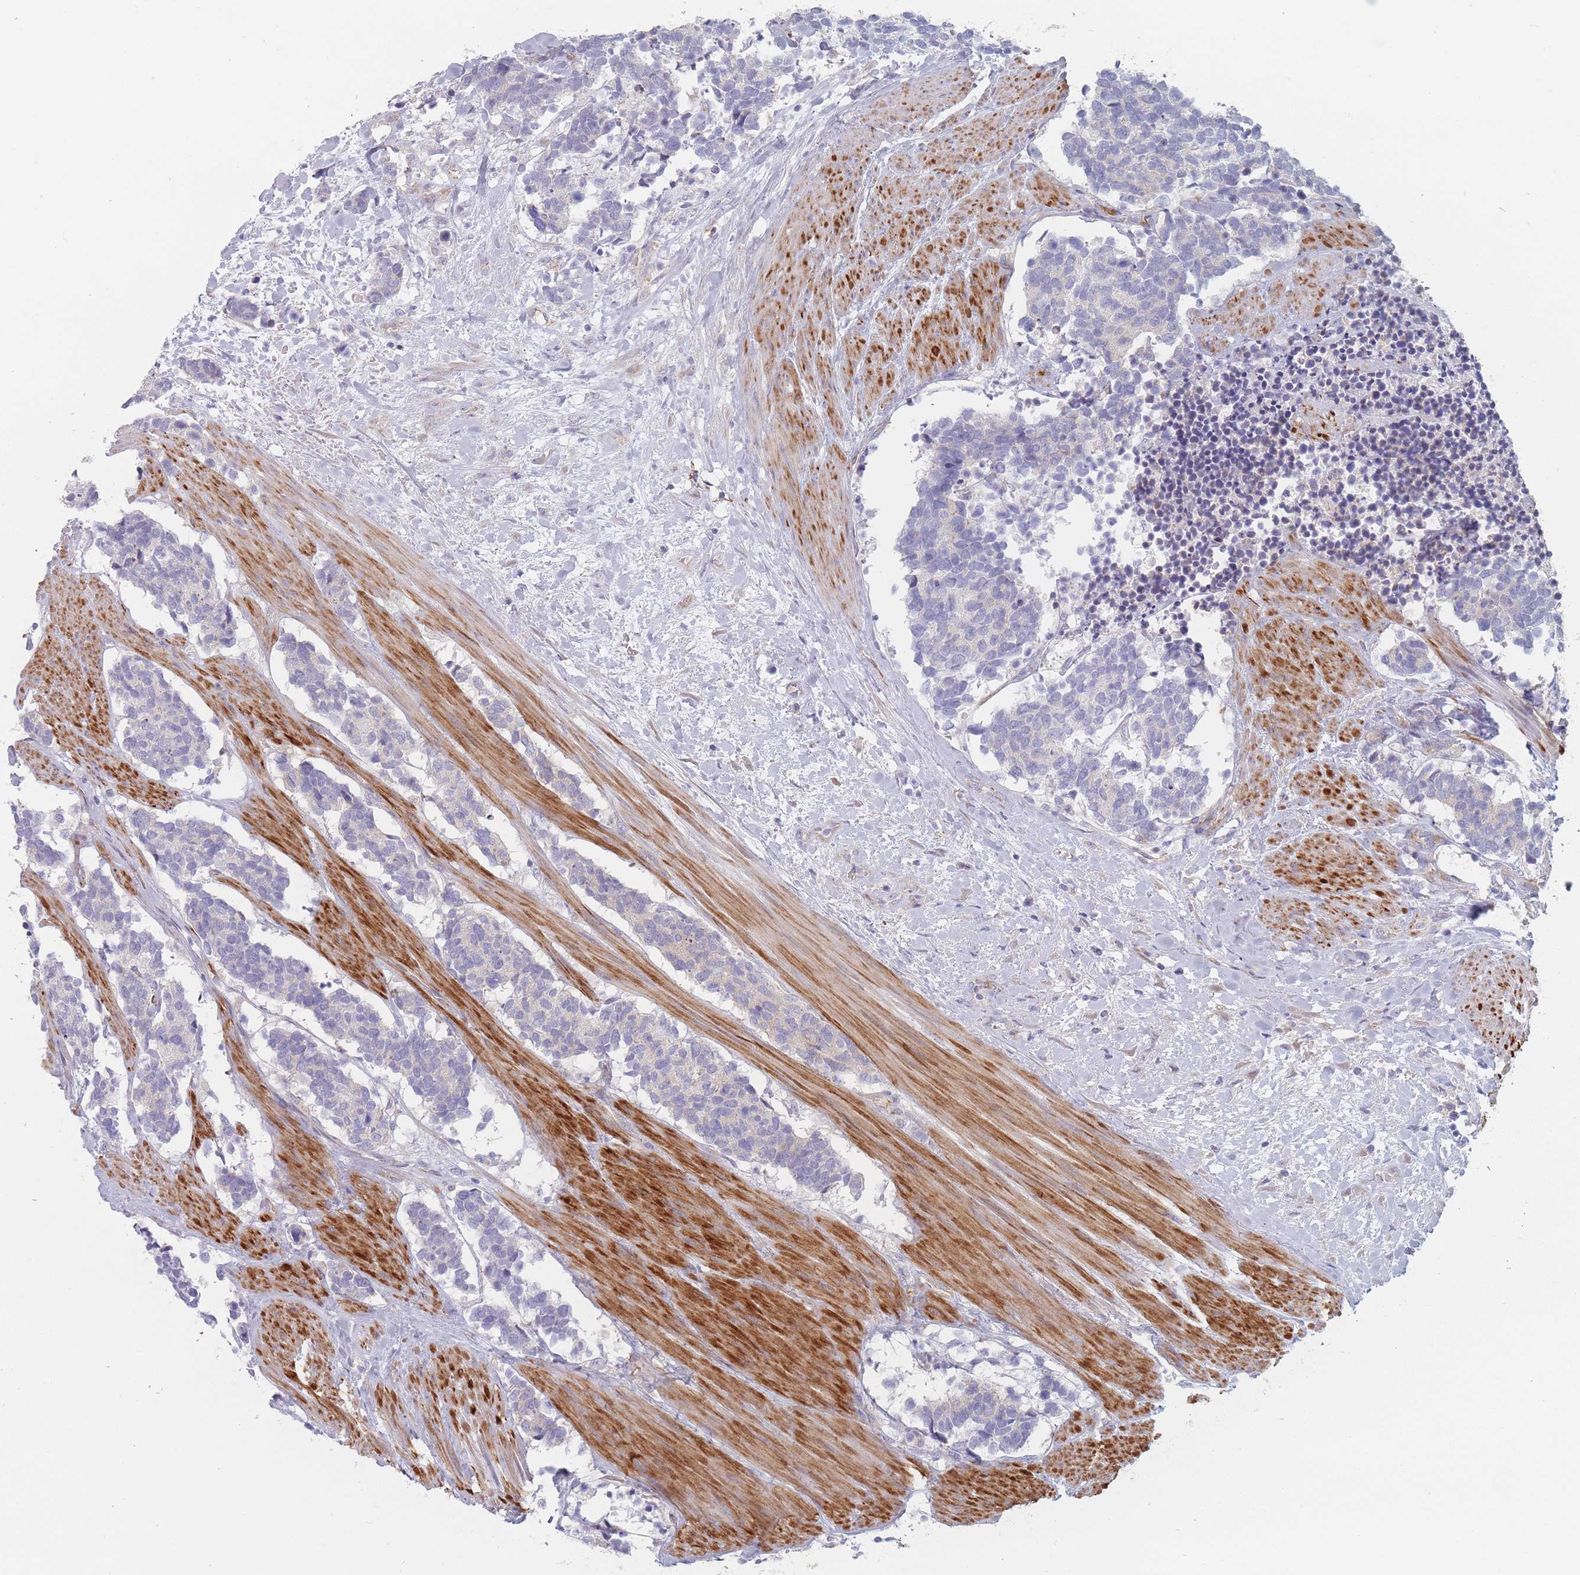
{"staining": {"intensity": "negative", "quantity": "none", "location": "none"}, "tissue": "carcinoid", "cell_type": "Tumor cells", "image_type": "cancer", "snomed": [{"axis": "morphology", "description": "Carcinoma, NOS"}, {"axis": "morphology", "description": "Carcinoid, malignant, NOS"}, {"axis": "topography", "description": "Prostate"}], "caption": "Carcinoid stained for a protein using immunohistochemistry reveals no expression tumor cells.", "gene": "ERBIN", "patient": {"sex": "male", "age": 57}}